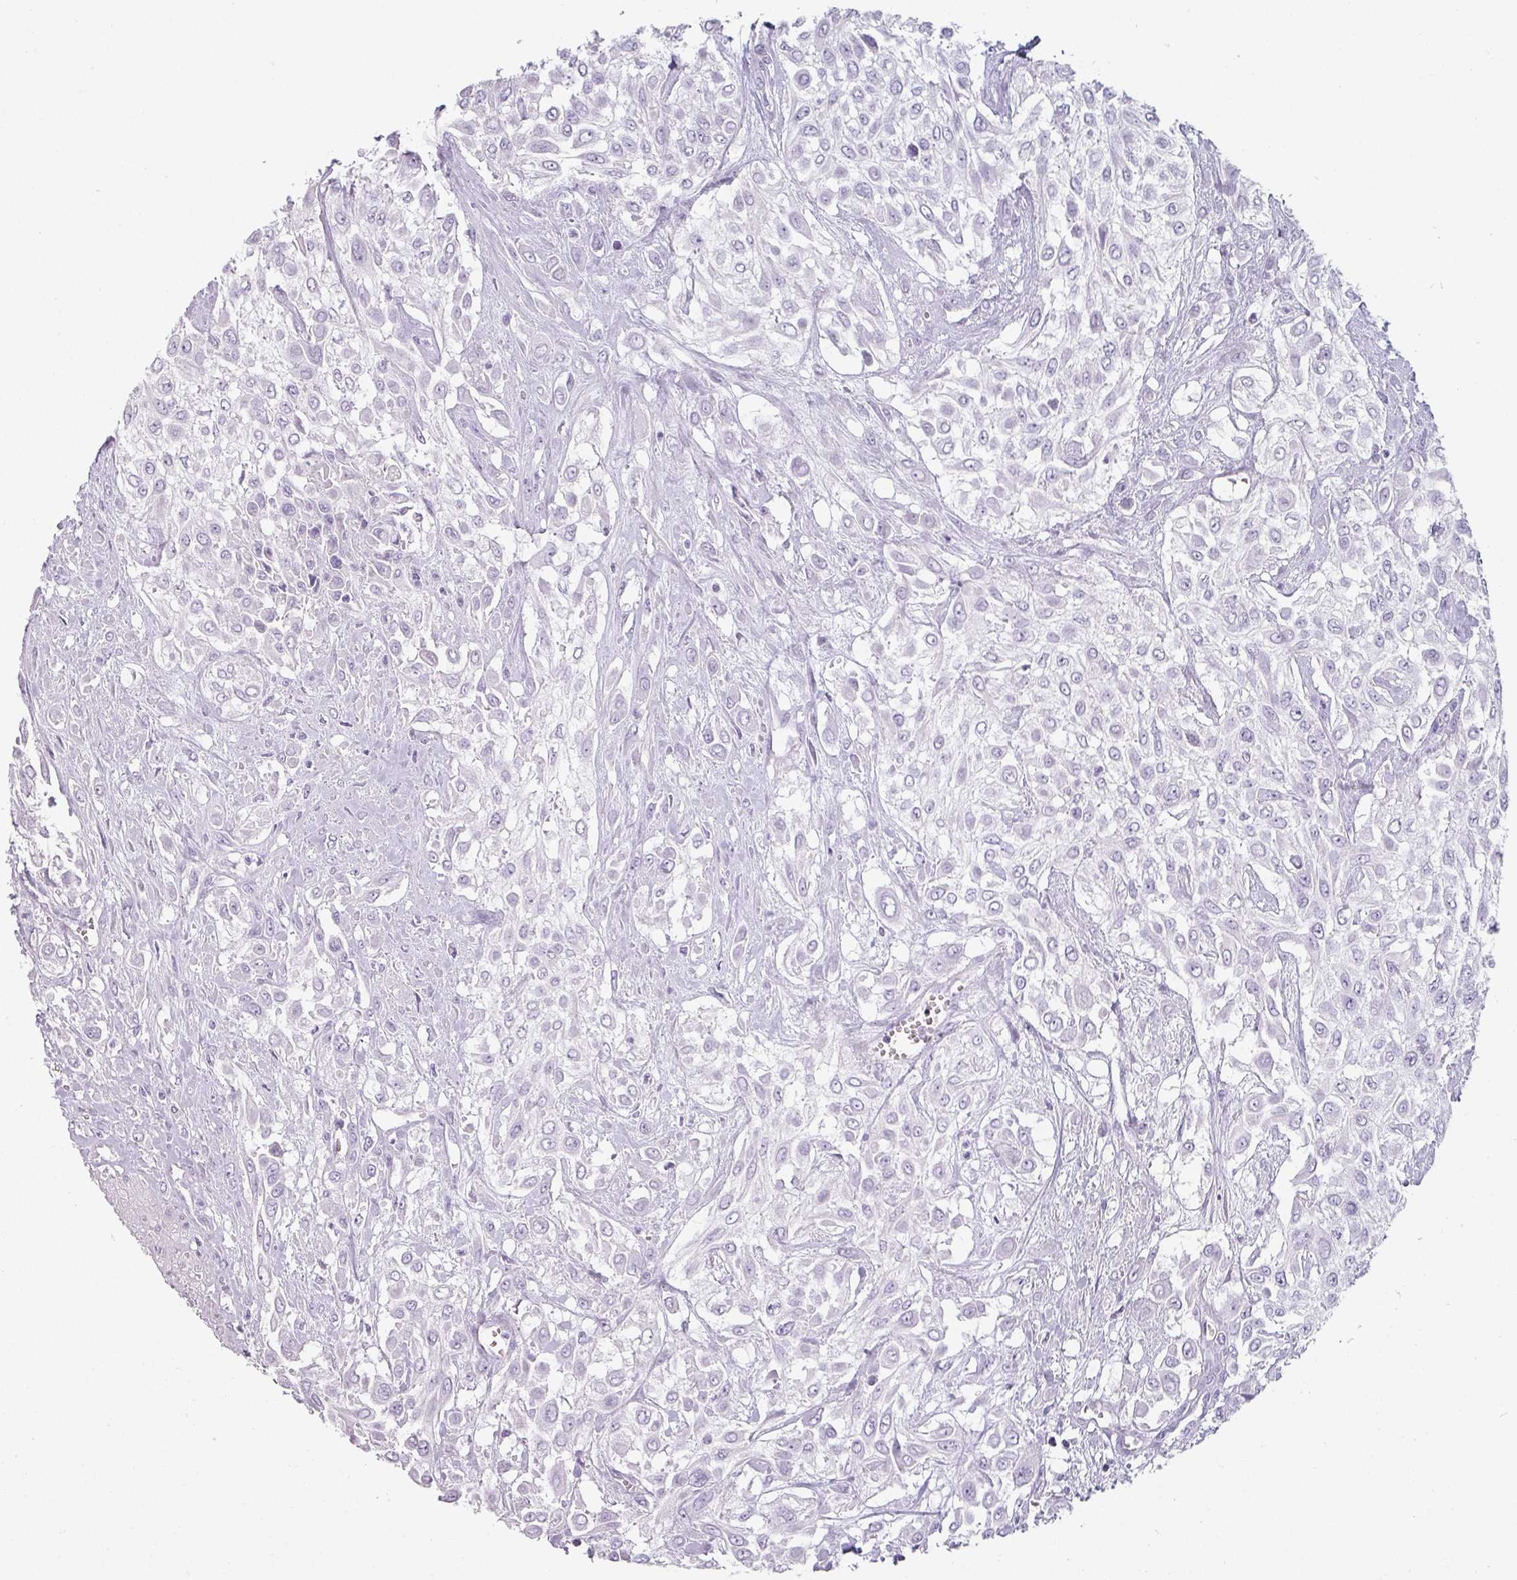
{"staining": {"intensity": "negative", "quantity": "none", "location": "none"}, "tissue": "urothelial cancer", "cell_type": "Tumor cells", "image_type": "cancer", "snomed": [{"axis": "morphology", "description": "Urothelial carcinoma, High grade"}, {"axis": "topography", "description": "Urinary bladder"}], "caption": "DAB (3,3'-diaminobenzidine) immunohistochemical staining of high-grade urothelial carcinoma shows no significant positivity in tumor cells.", "gene": "SFTPA1", "patient": {"sex": "male", "age": 57}}